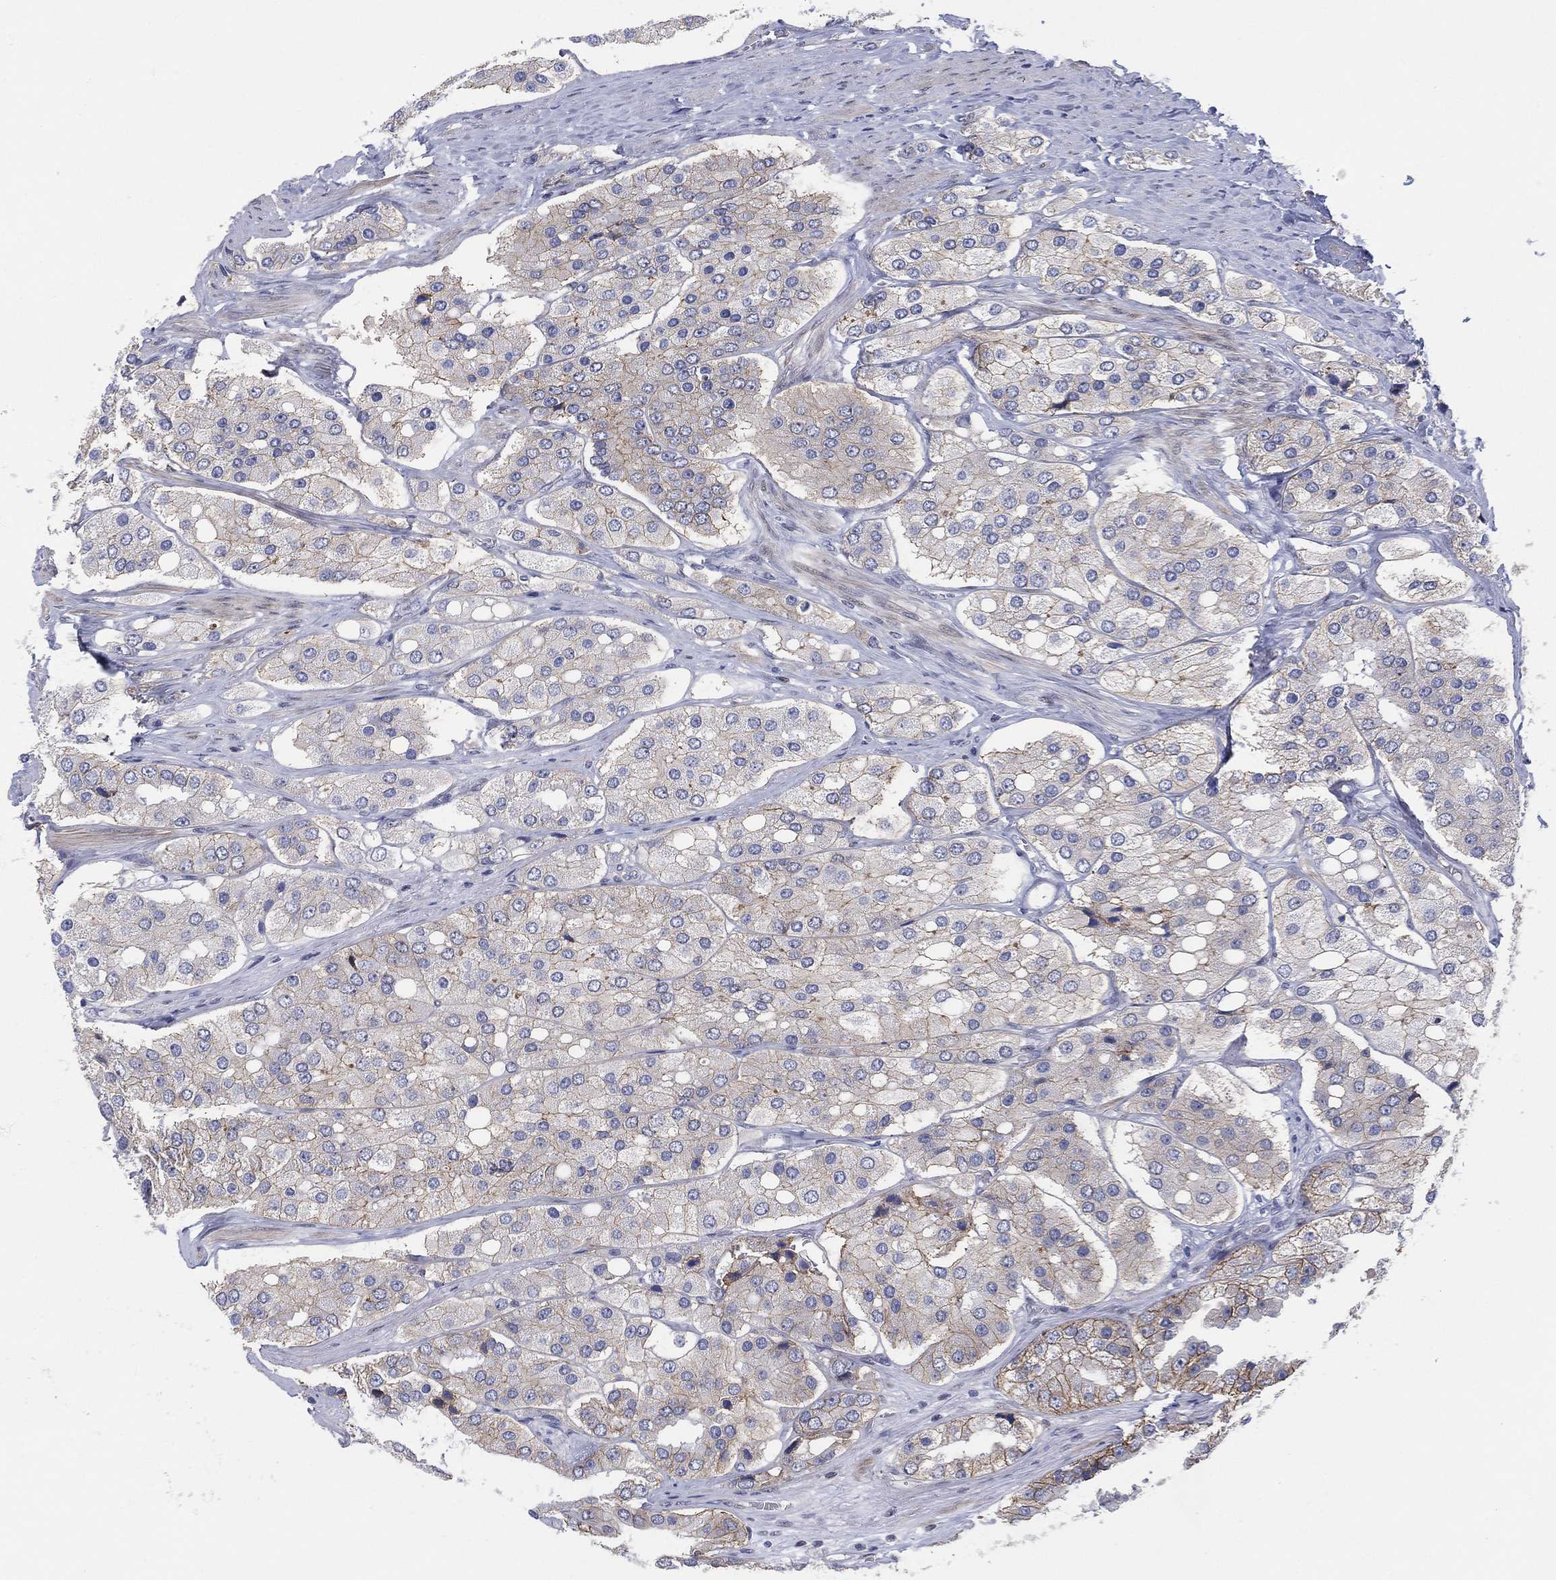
{"staining": {"intensity": "weak", "quantity": "<25%", "location": "cytoplasmic/membranous"}, "tissue": "prostate cancer", "cell_type": "Tumor cells", "image_type": "cancer", "snomed": [{"axis": "morphology", "description": "Adenocarcinoma, Low grade"}, {"axis": "topography", "description": "Prostate"}], "caption": "Micrograph shows no significant protein expression in tumor cells of prostate cancer.", "gene": "SLC4A4", "patient": {"sex": "male", "age": 69}}